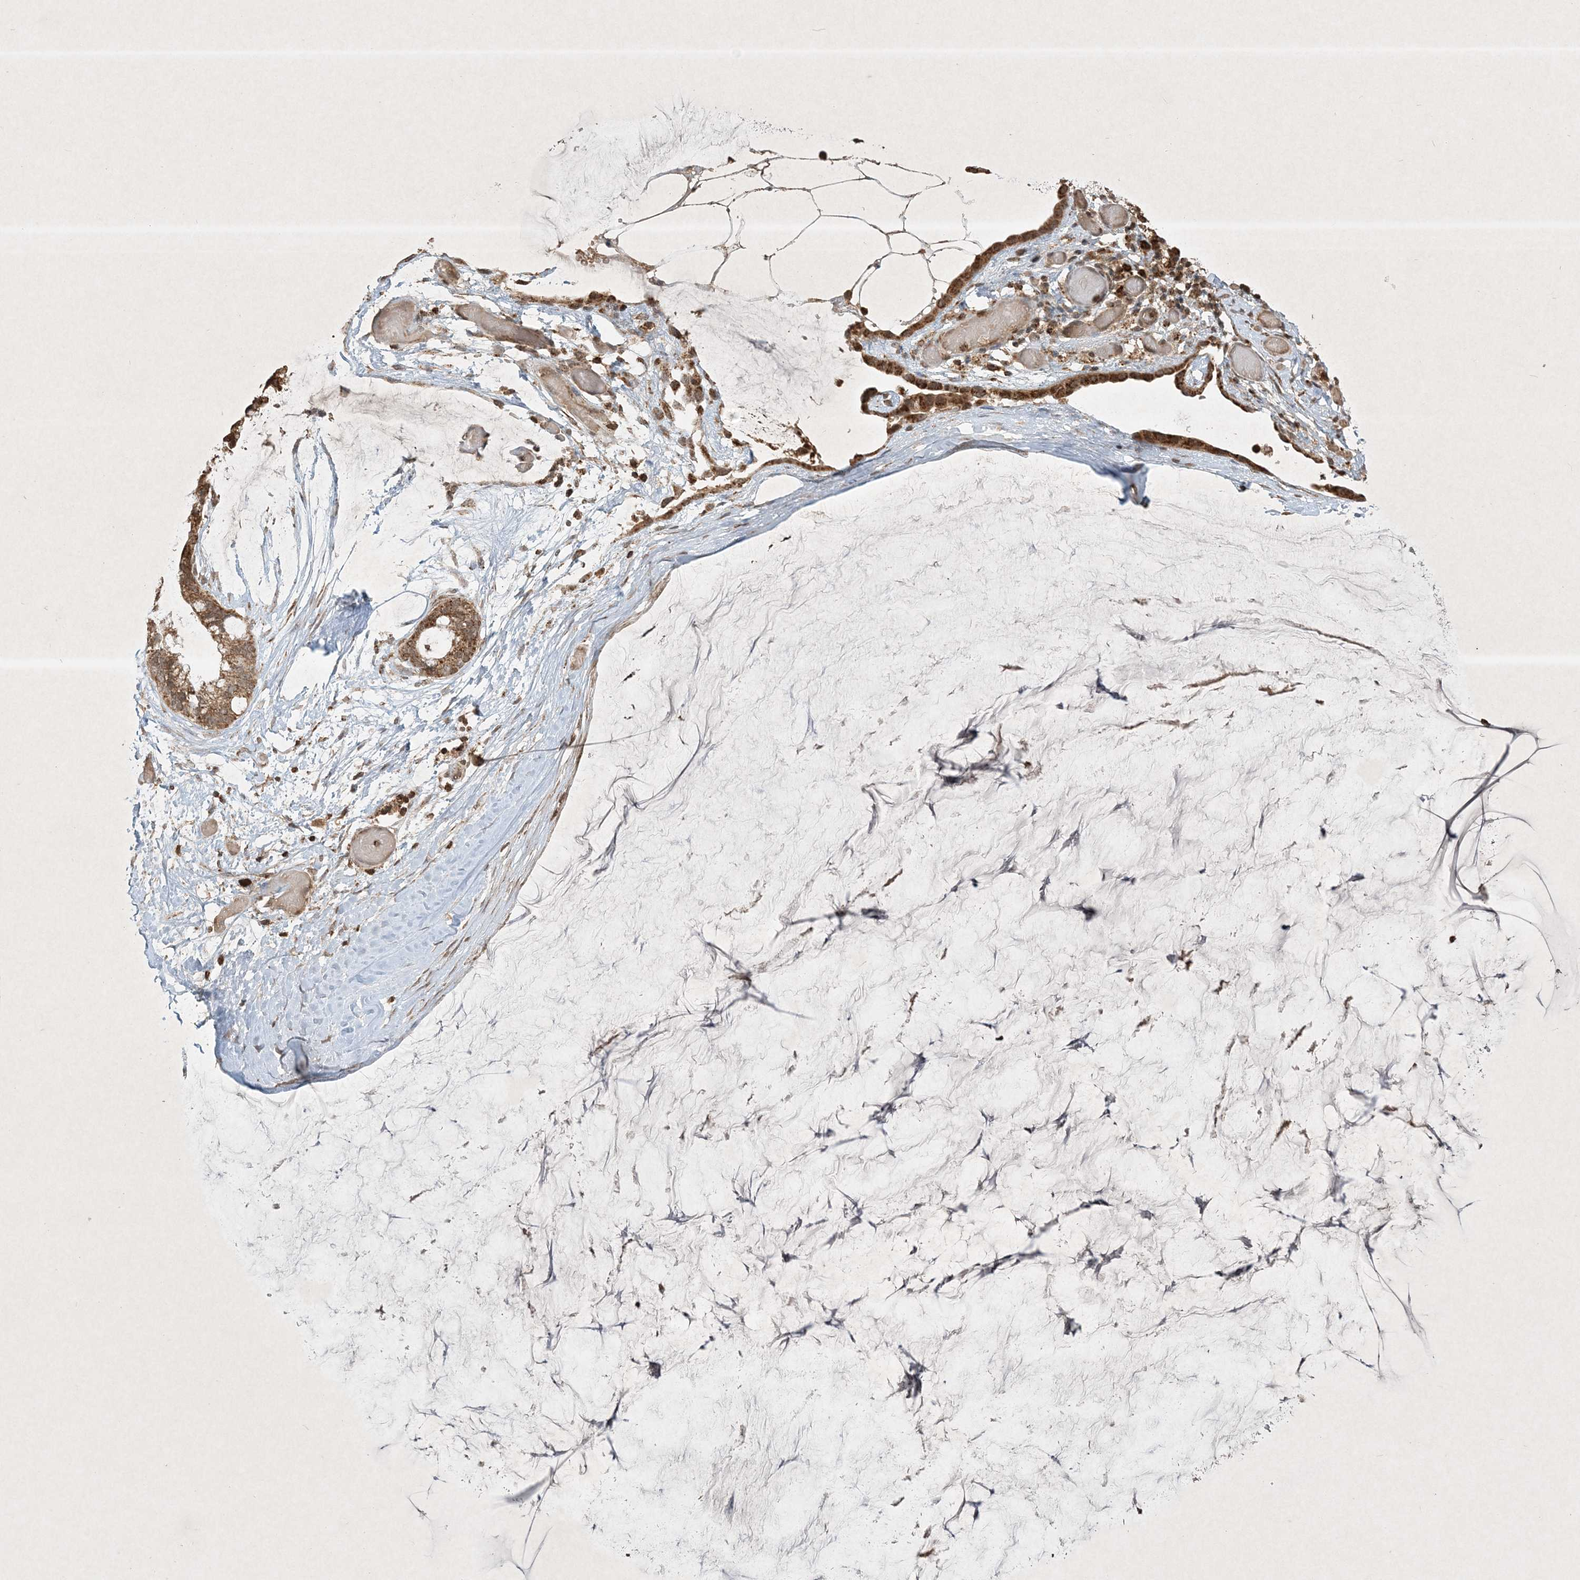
{"staining": {"intensity": "moderate", "quantity": ">75%", "location": "cytoplasmic/membranous"}, "tissue": "ovarian cancer", "cell_type": "Tumor cells", "image_type": "cancer", "snomed": [{"axis": "morphology", "description": "Cystadenocarcinoma, mucinous, NOS"}, {"axis": "topography", "description": "Ovary"}], "caption": "A medium amount of moderate cytoplasmic/membranous positivity is present in approximately >75% of tumor cells in ovarian cancer tissue.", "gene": "PLTP", "patient": {"sex": "female", "age": 39}}